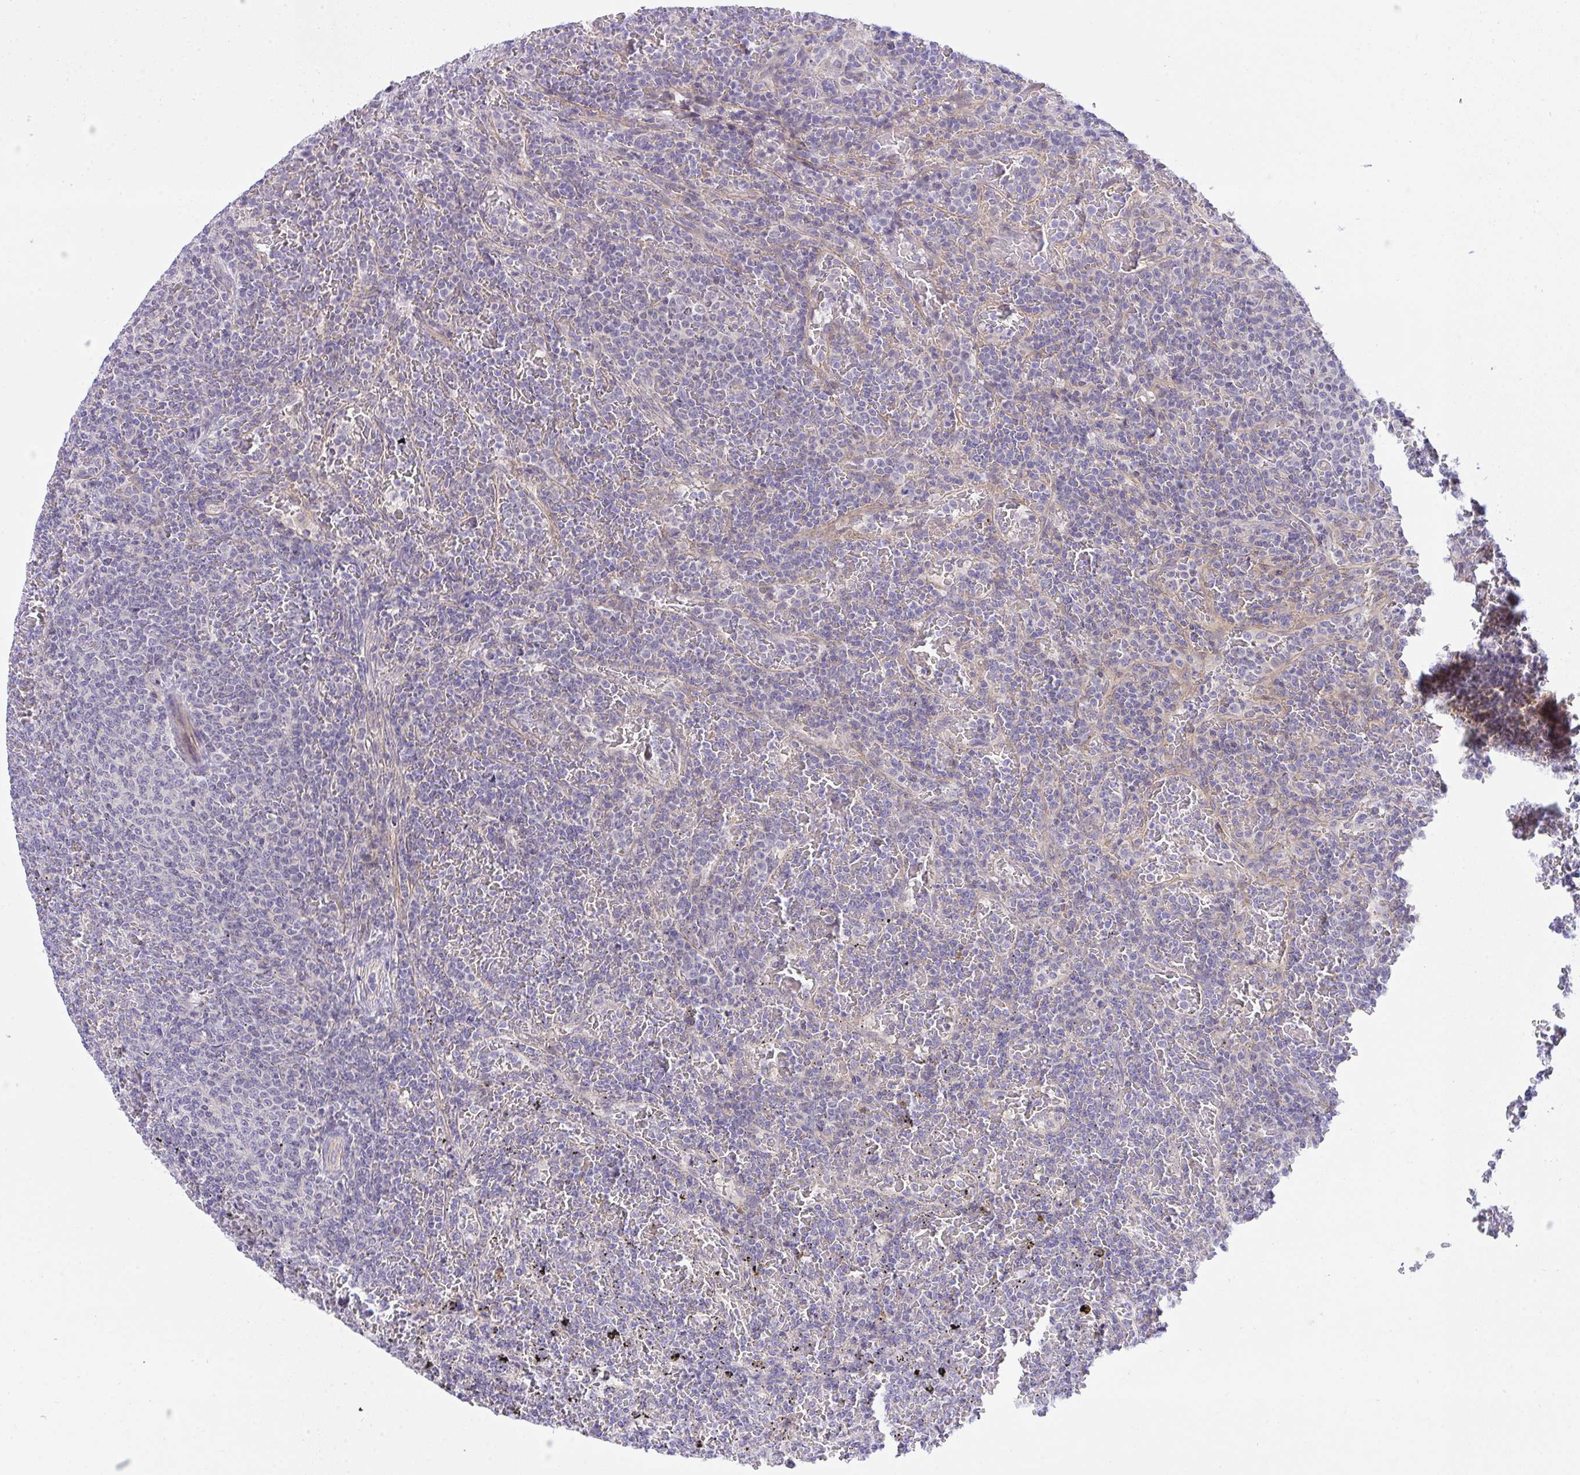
{"staining": {"intensity": "negative", "quantity": "none", "location": "none"}, "tissue": "lymphoma", "cell_type": "Tumor cells", "image_type": "cancer", "snomed": [{"axis": "morphology", "description": "Malignant lymphoma, non-Hodgkin's type, Low grade"}, {"axis": "topography", "description": "Spleen"}], "caption": "Tumor cells are negative for protein expression in human lymphoma.", "gene": "HOXD12", "patient": {"sex": "female", "age": 77}}